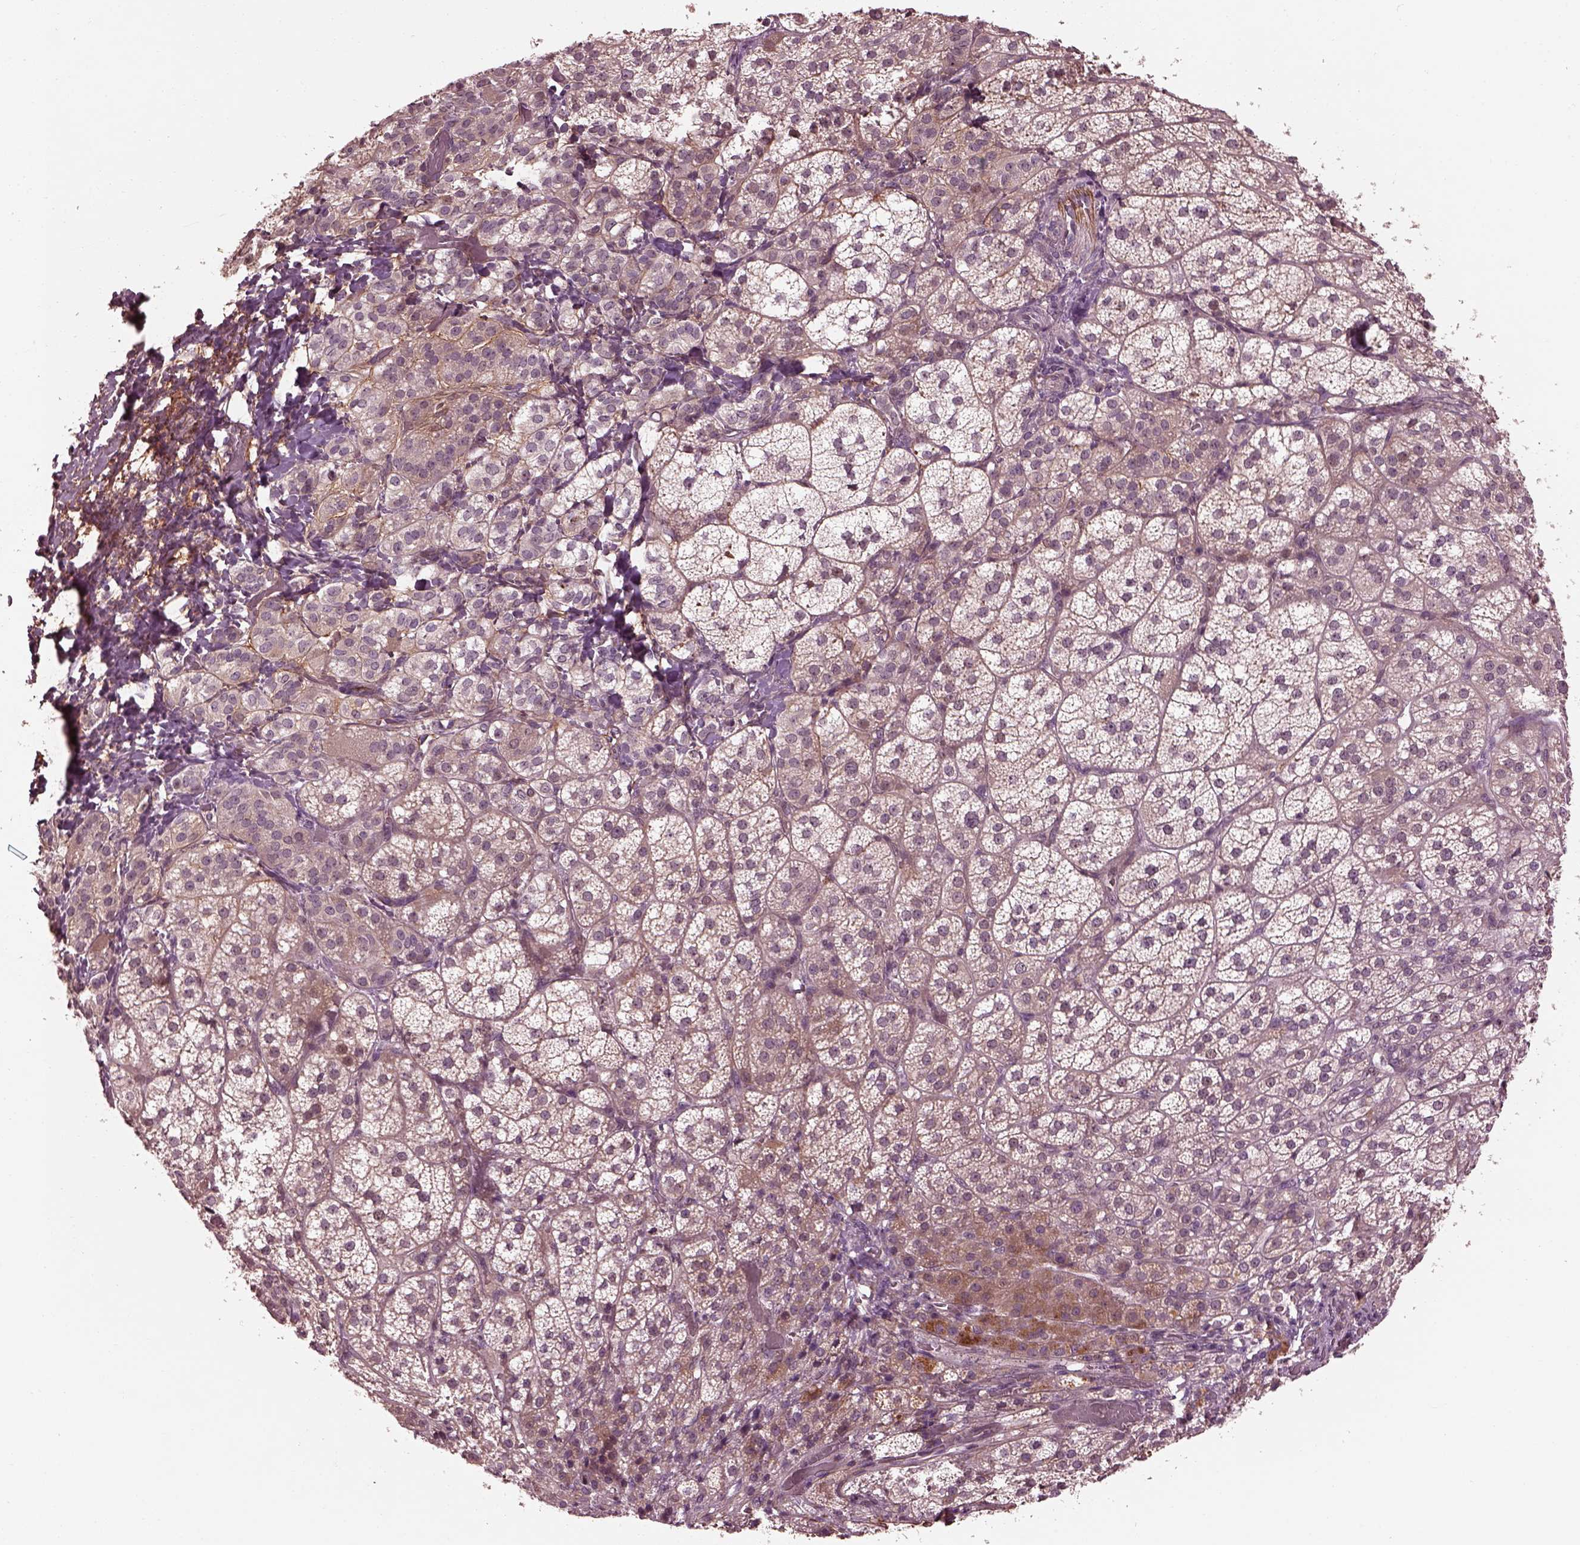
{"staining": {"intensity": "moderate", "quantity": "<25%", "location": "cytoplasmic/membranous"}, "tissue": "adrenal gland", "cell_type": "Glandular cells", "image_type": "normal", "snomed": [{"axis": "morphology", "description": "Normal tissue, NOS"}, {"axis": "topography", "description": "Adrenal gland"}], "caption": "IHC staining of unremarkable adrenal gland, which demonstrates low levels of moderate cytoplasmic/membranous positivity in about <25% of glandular cells indicating moderate cytoplasmic/membranous protein staining. The staining was performed using DAB (3,3'-diaminobenzidine) (brown) for protein detection and nuclei were counterstained in hematoxylin (blue).", "gene": "EFEMP1", "patient": {"sex": "female", "age": 60}}